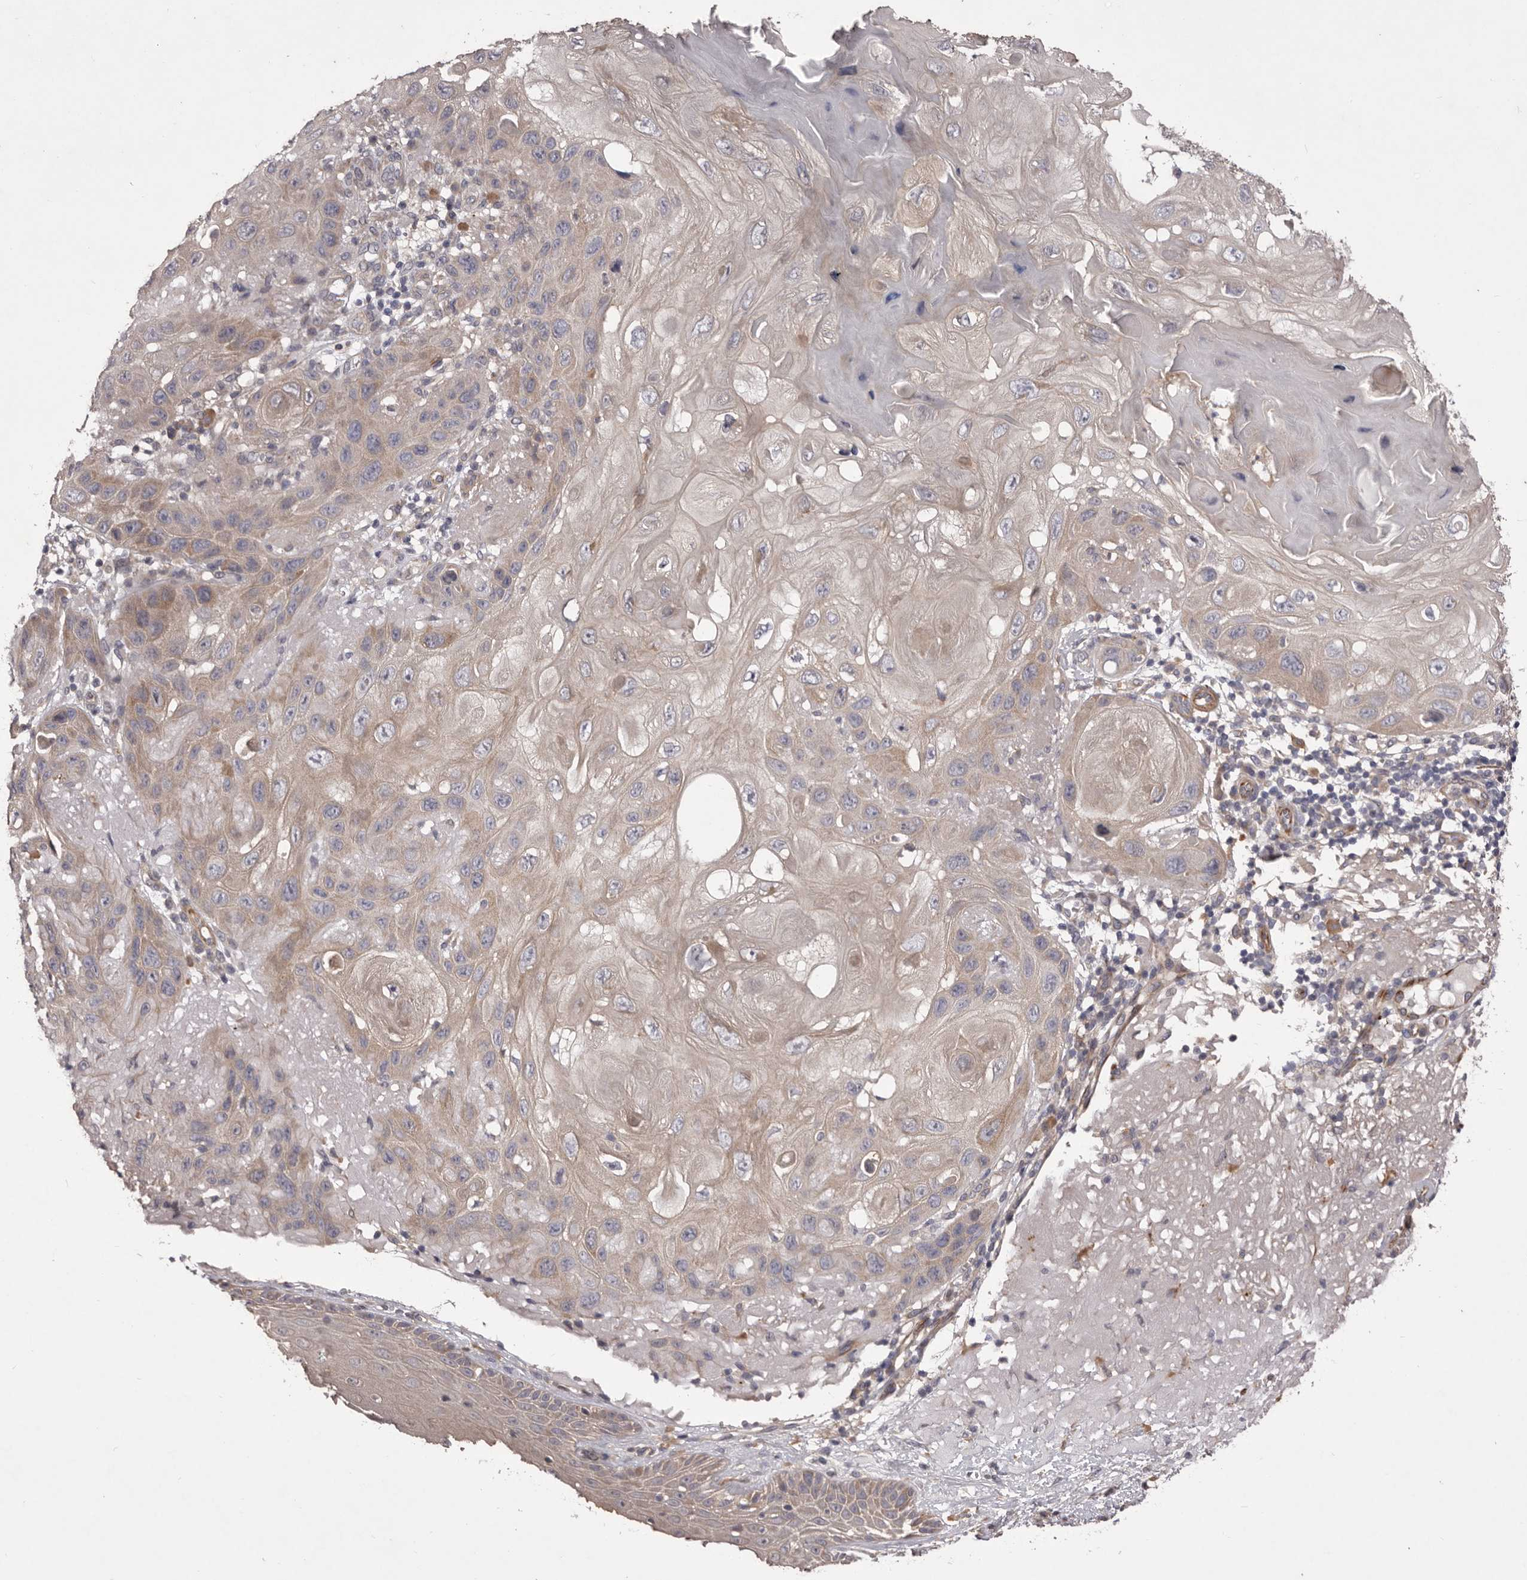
{"staining": {"intensity": "weak", "quantity": "25%-75%", "location": "cytoplasmic/membranous"}, "tissue": "skin cancer", "cell_type": "Tumor cells", "image_type": "cancer", "snomed": [{"axis": "morphology", "description": "Normal tissue, NOS"}, {"axis": "morphology", "description": "Squamous cell carcinoma, NOS"}, {"axis": "topography", "description": "Skin"}], "caption": "The immunohistochemical stain shows weak cytoplasmic/membranous staining in tumor cells of skin cancer tissue.", "gene": "PNRC1", "patient": {"sex": "female", "age": 96}}